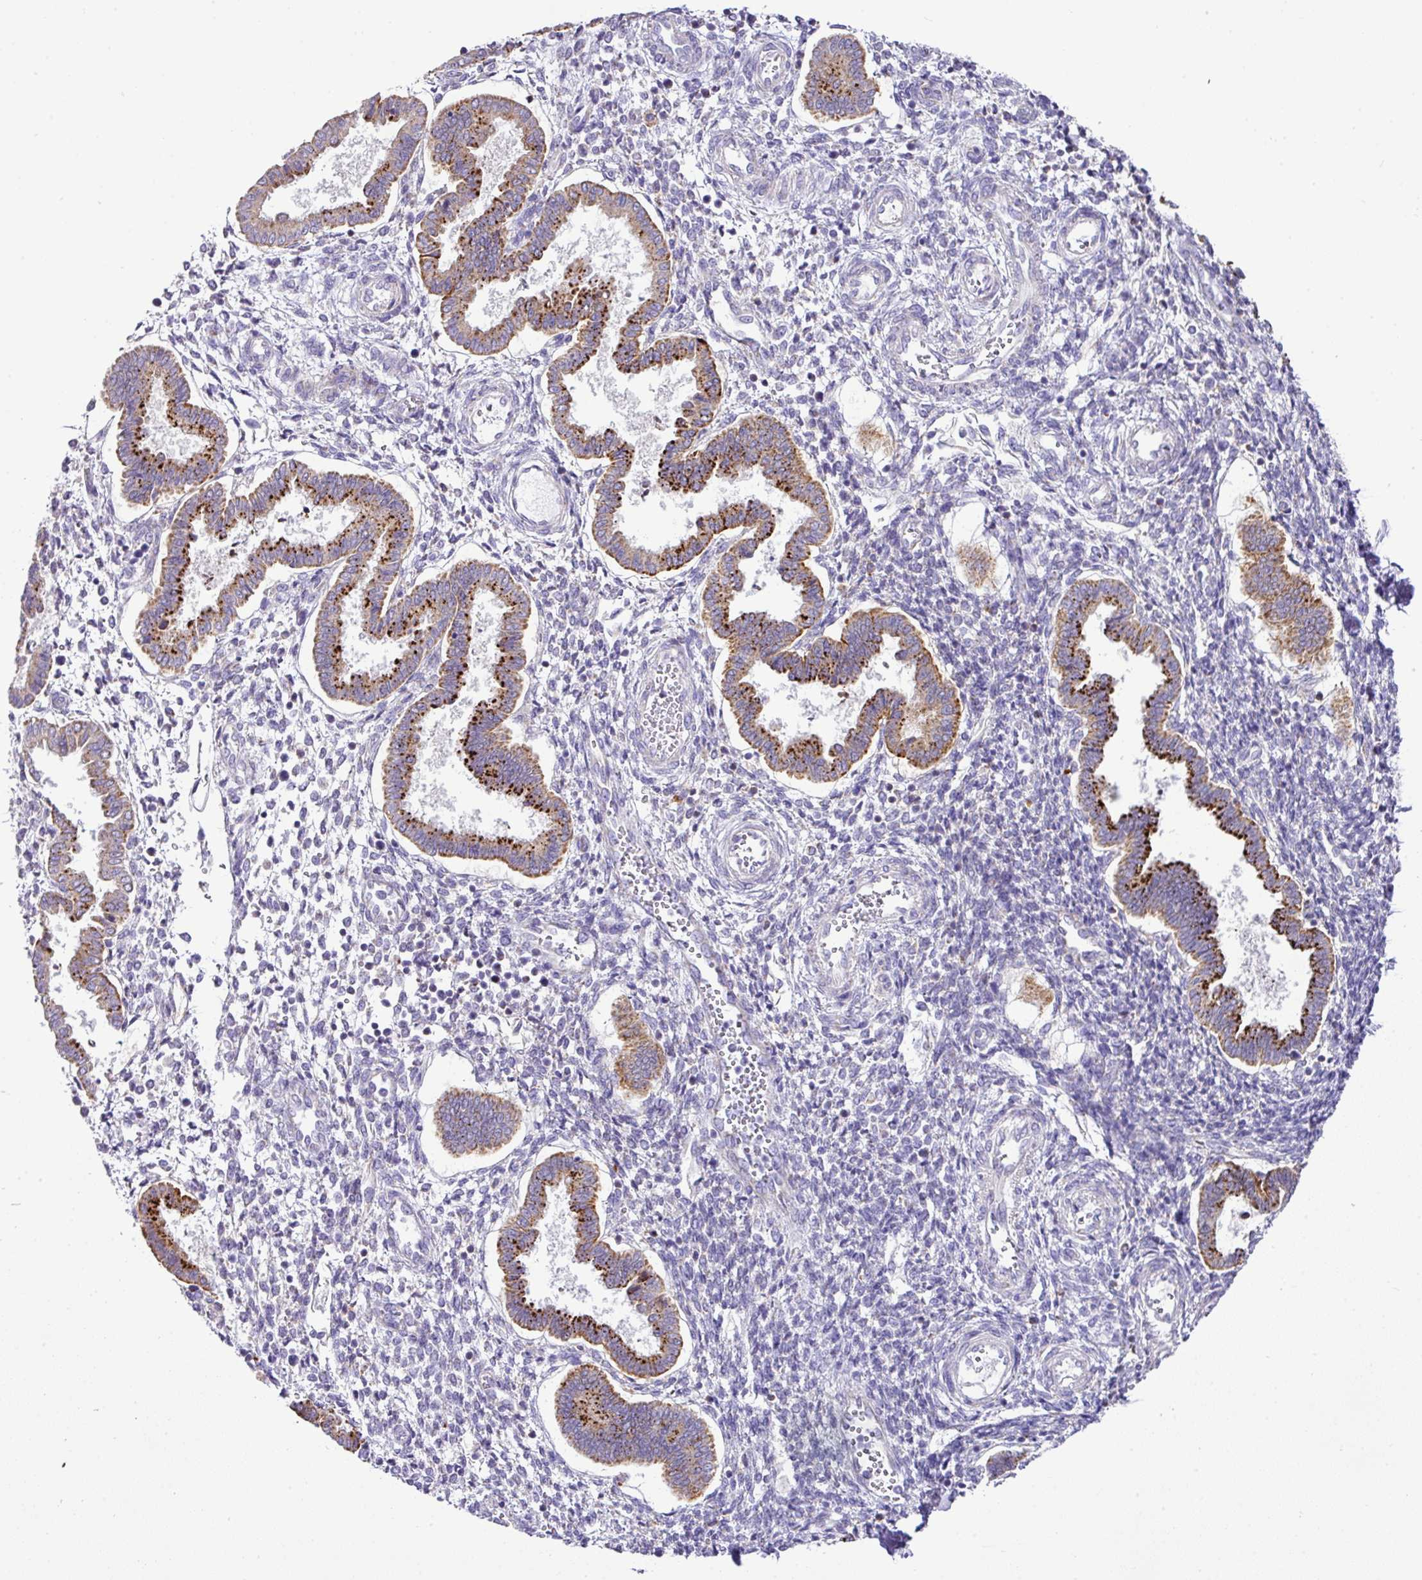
{"staining": {"intensity": "negative", "quantity": "none", "location": "none"}, "tissue": "endometrium", "cell_type": "Cells in endometrial stroma", "image_type": "normal", "snomed": [{"axis": "morphology", "description": "Normal tissue, NOS"}, {"axis": "topography", "description": "Endometrium"}], "caption": "Protein analysis of normal endometrium reveals no significant expression in cells in endometrial stroma. Nuclei are stained in blue.", "gene": "PGAP4", "patient": {"sex": "female", "age": 24}}